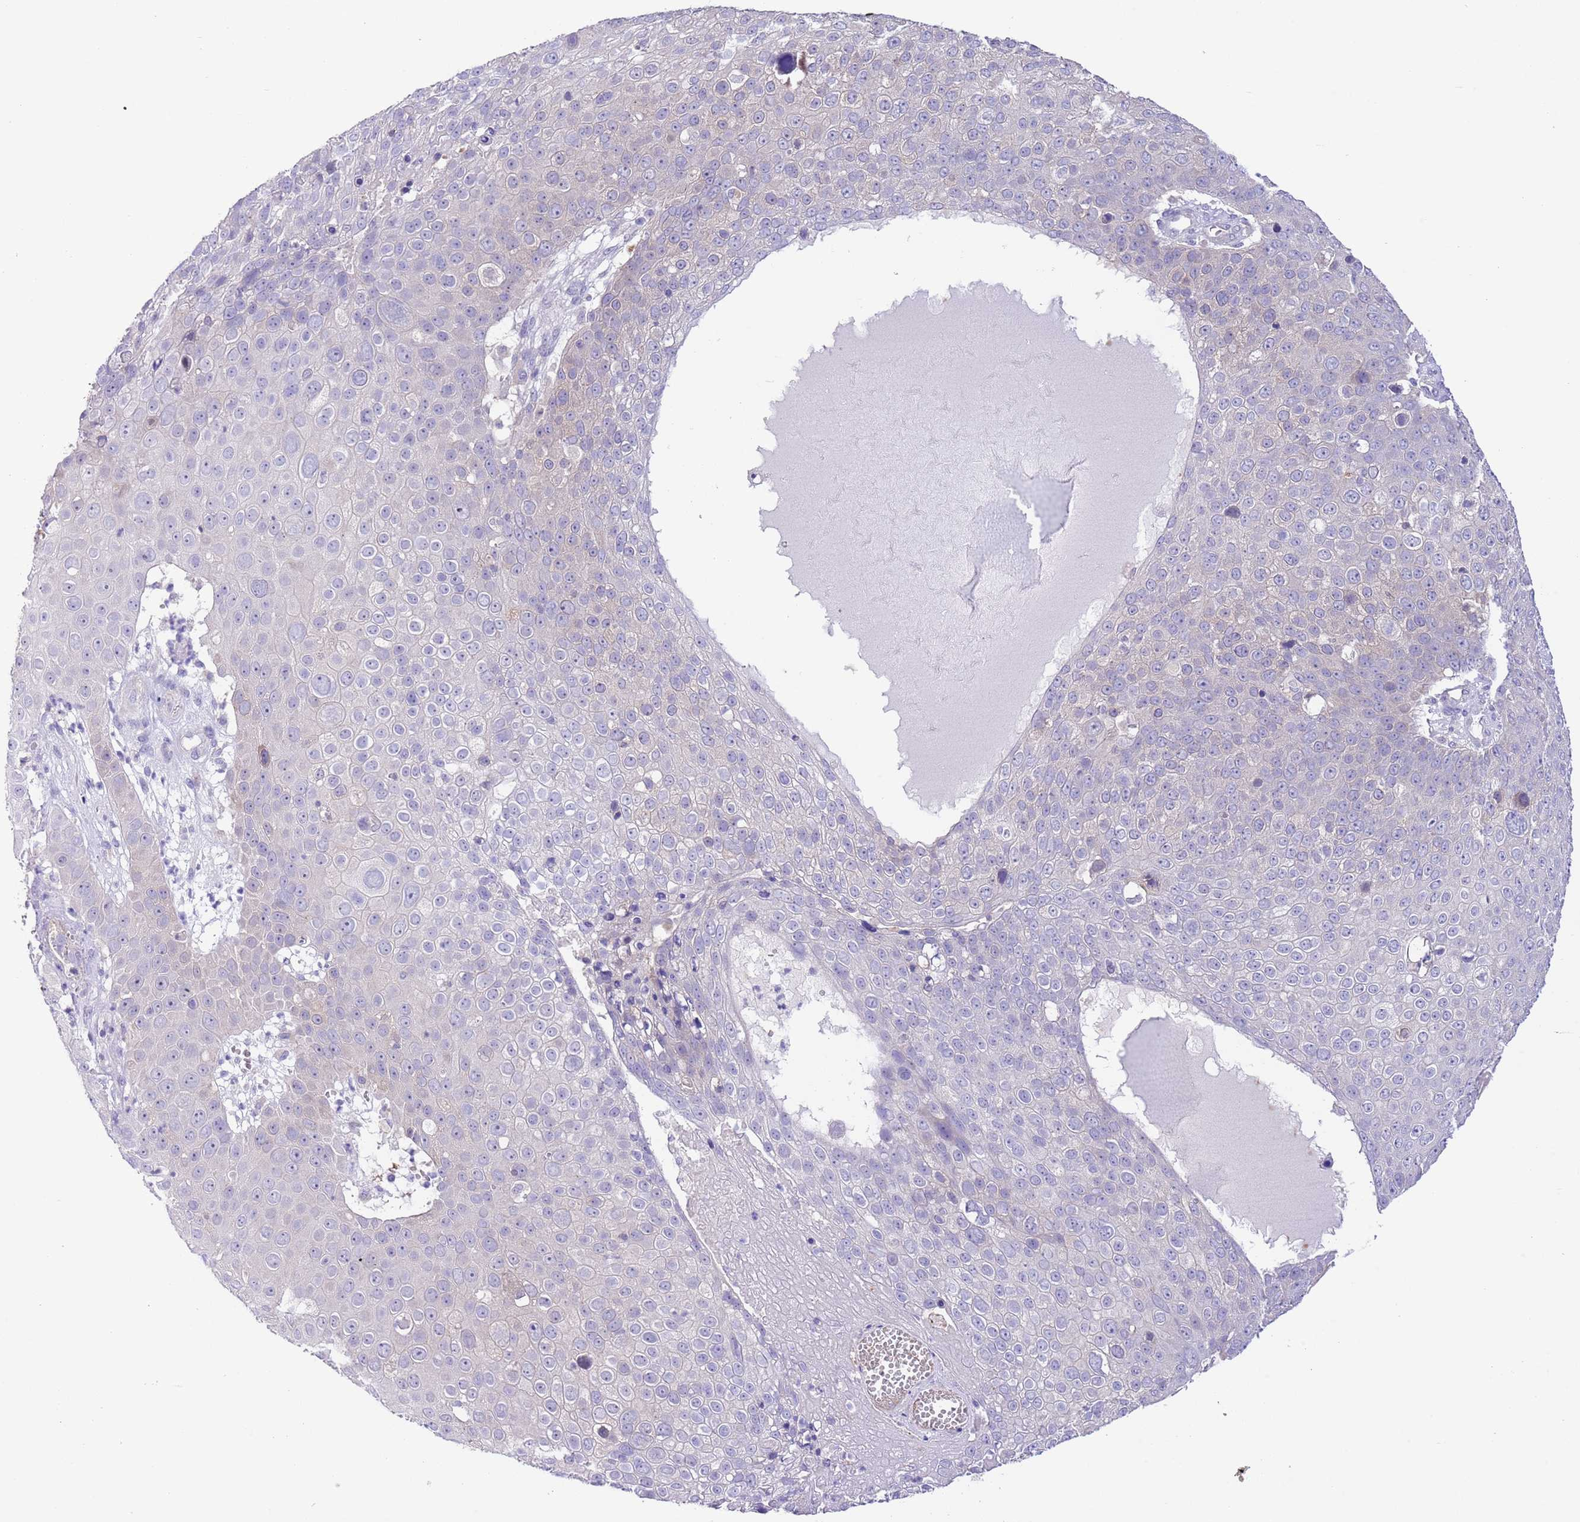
{"staining": {"intensity": "negative", "quantity": "none", "location": "none"}, "tissue": "skin cancer", "cell_type": "Tumor cells", "image_type": "cancer", "snomed": [{"axis": "morphology", "description": "Squamous cell carcinoma, NOS"}, {"axis": "topography", "description": "Skin"}], "caption": "The immunohistochemistry (IHC) histopathology image has no significant staining in tumor cells of skin squamous cell carcinoma tissue.", "gene": "PRR32", "patient": {"sex": "male", "age": 71}}